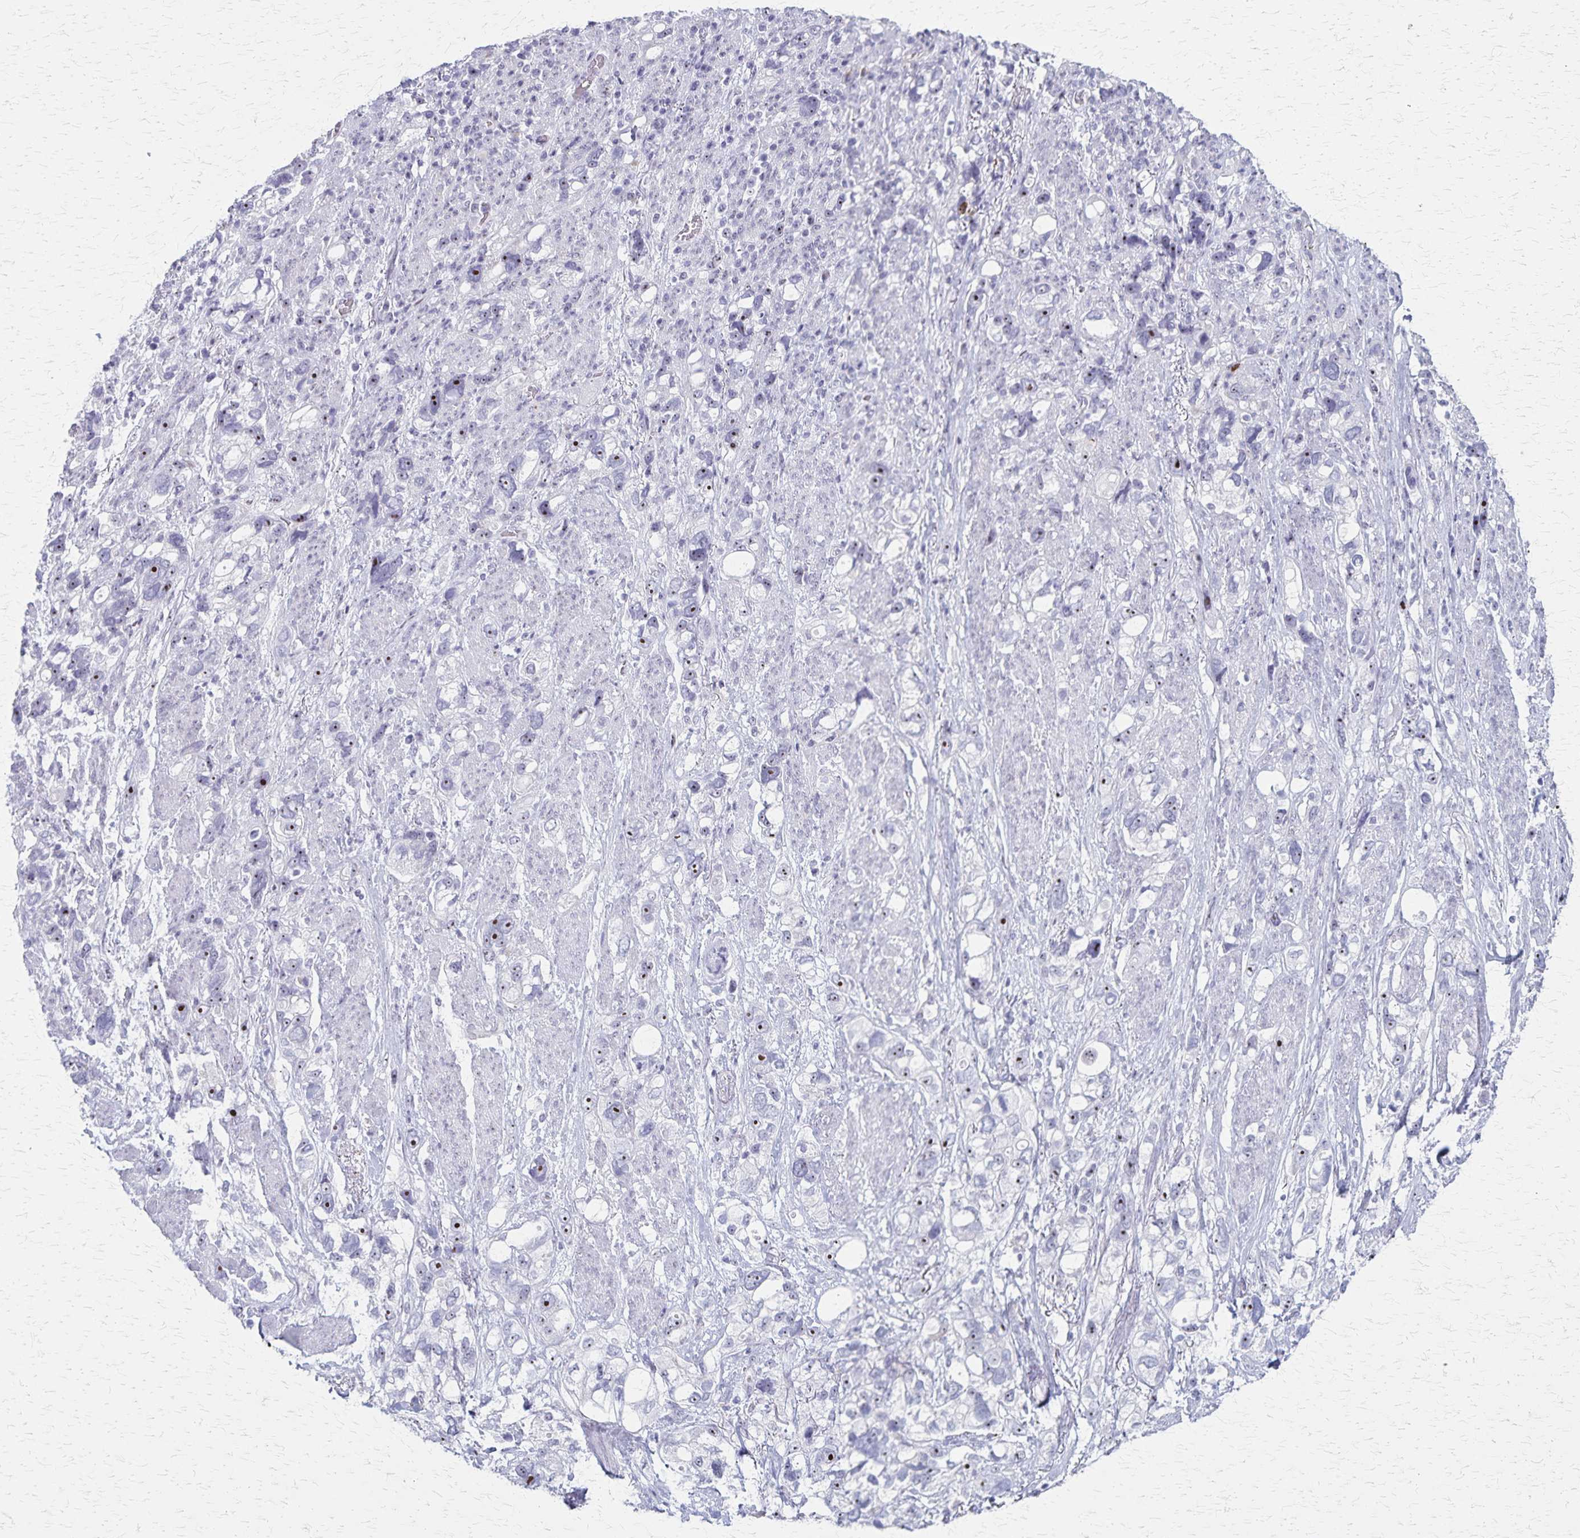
{"staining": {"intensity": "moderate", "quantity": "25%-75%", "location": "nuclear"}, "tissue": "stomach cancer", "cell_type": "Tumor cells", "image_type": "cancer", "snomed": [{"axis": "morphology", "description": "Adenocarcinoma, NOS"}, {"axis": "topography", "description": "Stomach, upper"}], "caption": "Protein expression analysis of human stomach adenocarcinoma reveals moderate nuclear staining in about 25%-75% of tumor cells.", "gene": "DLK2", "patient": {"sex": "female", "age": 81}}